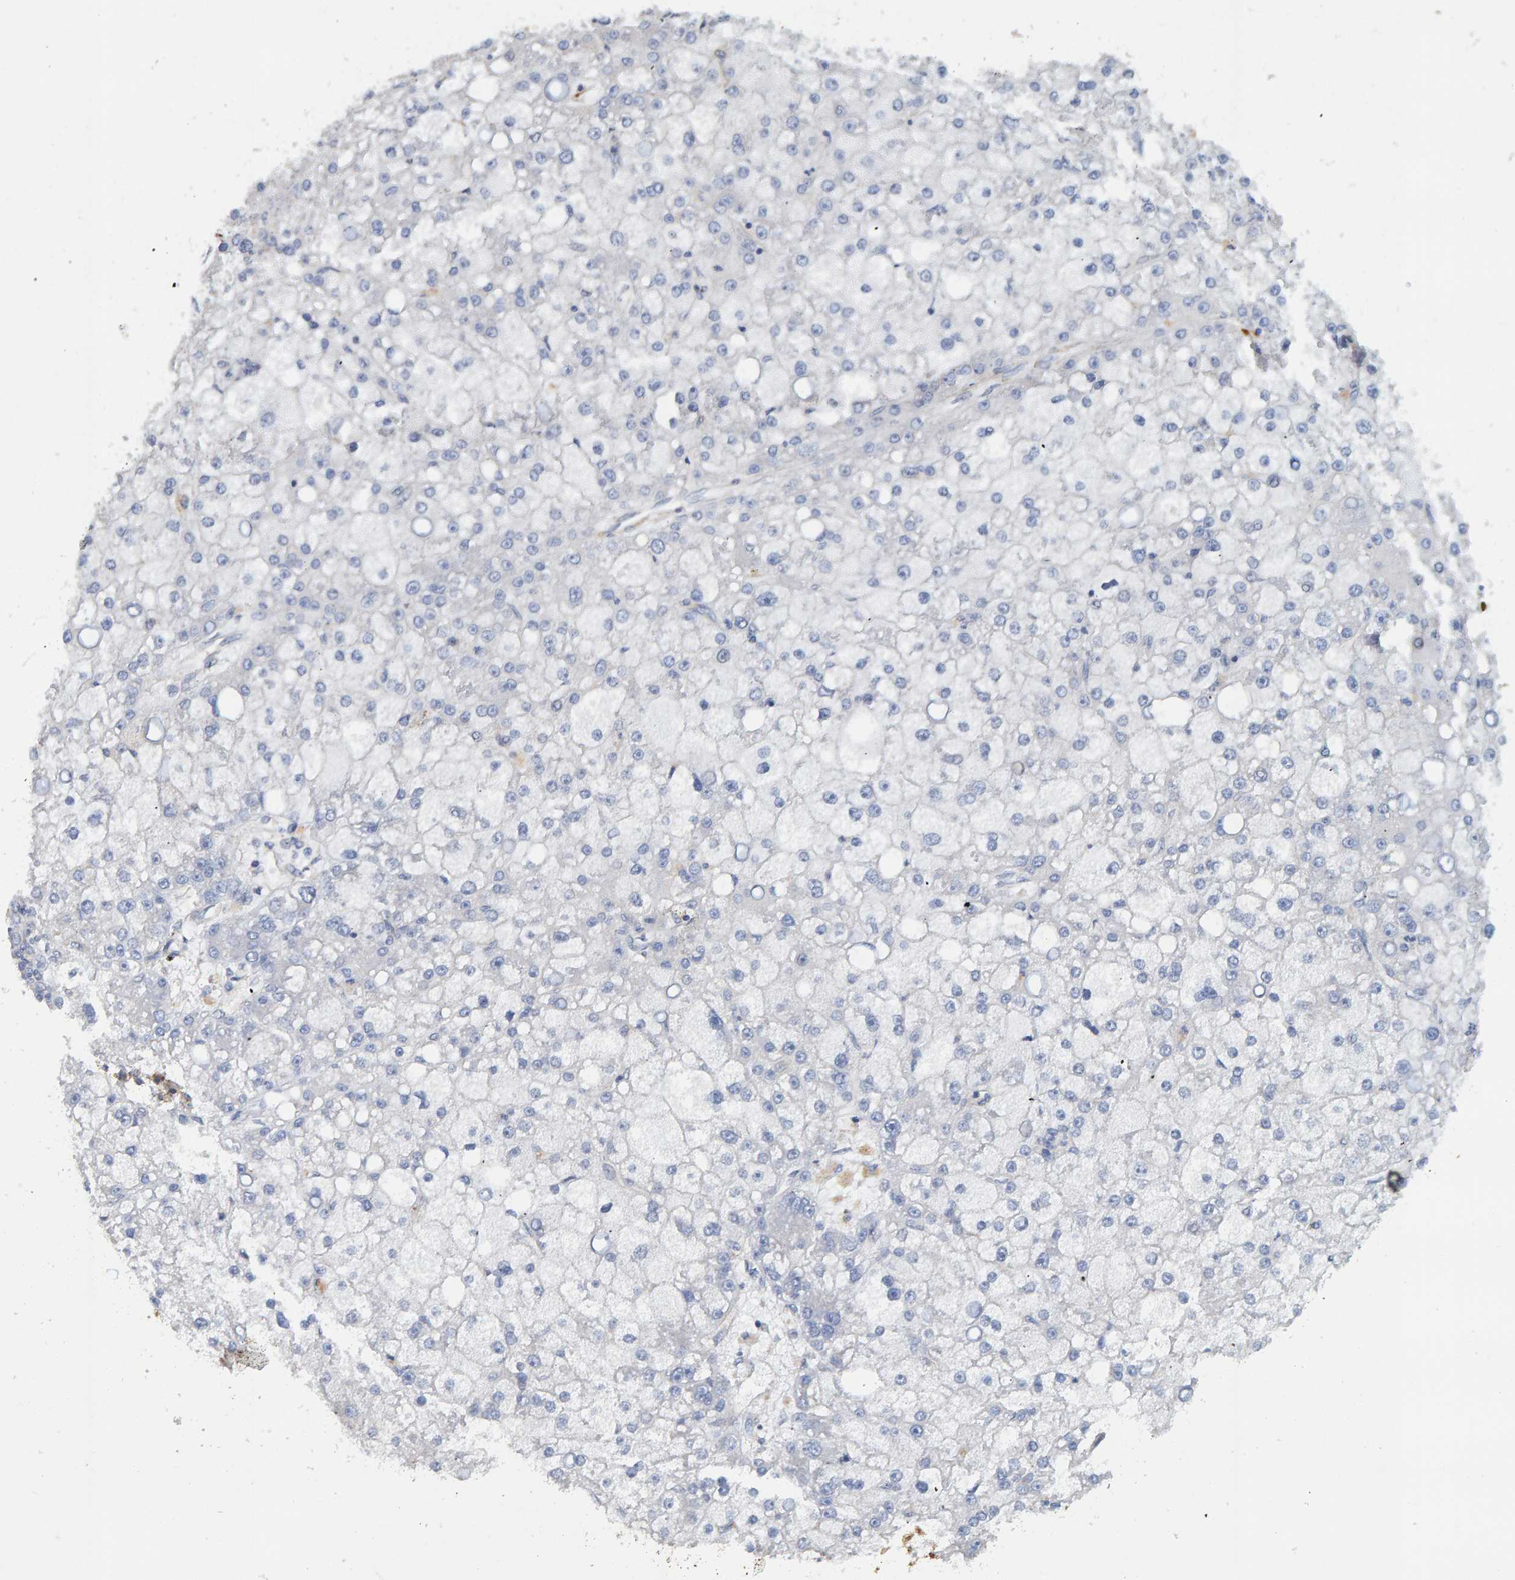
{"staining": {"intensity": "negative", "quantity": "none", "location": "none"}, "tissue": "liver cancer", "cell_type": "Tumor cells", "image_type": "cancer", "snomed": [{"axis": "morphology", "description": "Carcinoma, Hepatocellular, NOS"}, {"axis": "topography", "description": "Liver"}], "caption": "Tumor cells show no significant protein positivity in liver hepatocellular carcinoma.", "gene": "RGP1", "patient": {"sex": "male", "age": 67}}